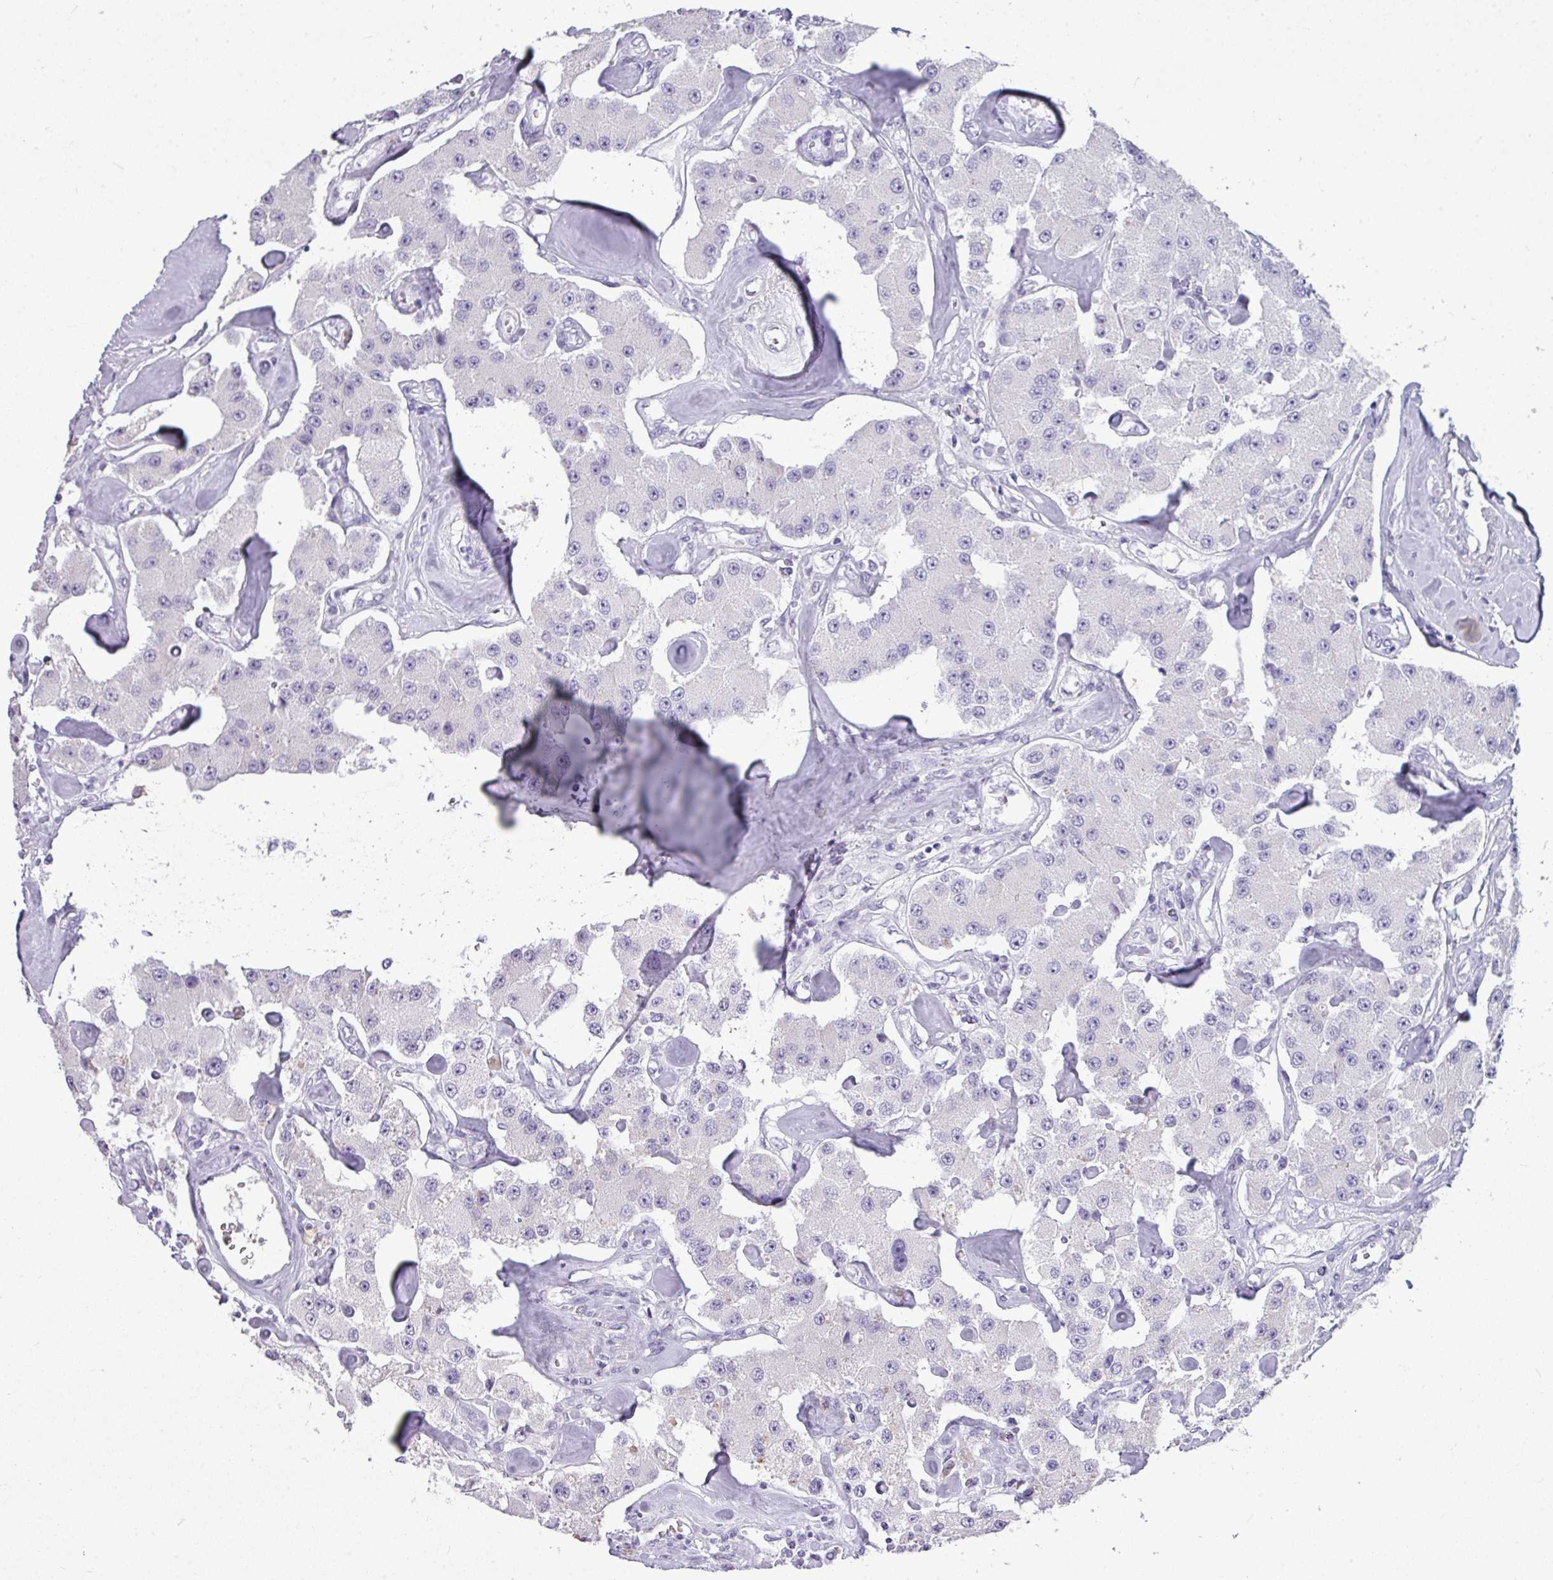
{"staining": {"intensity": "negative", "quantity": "none", "location": "none"}, "tissue": "carcinoid", "cell_type": "Tumor cells", "image_type": "cancer", "snomed": [{"axis": "morphology", "description": "Carcinoid, malignant, NOS"}, {"axis": "topography", "description": "Pancreas"}], "caption": "High magnification brightfield microscopy of carcinoid (malignant) stained with DAB (brown) and counterstained with hematoxylin (blue): tumor cells show no significant positivity.", "gene": "TMEM91", "patient": {"sex": "male", "age": 41}}